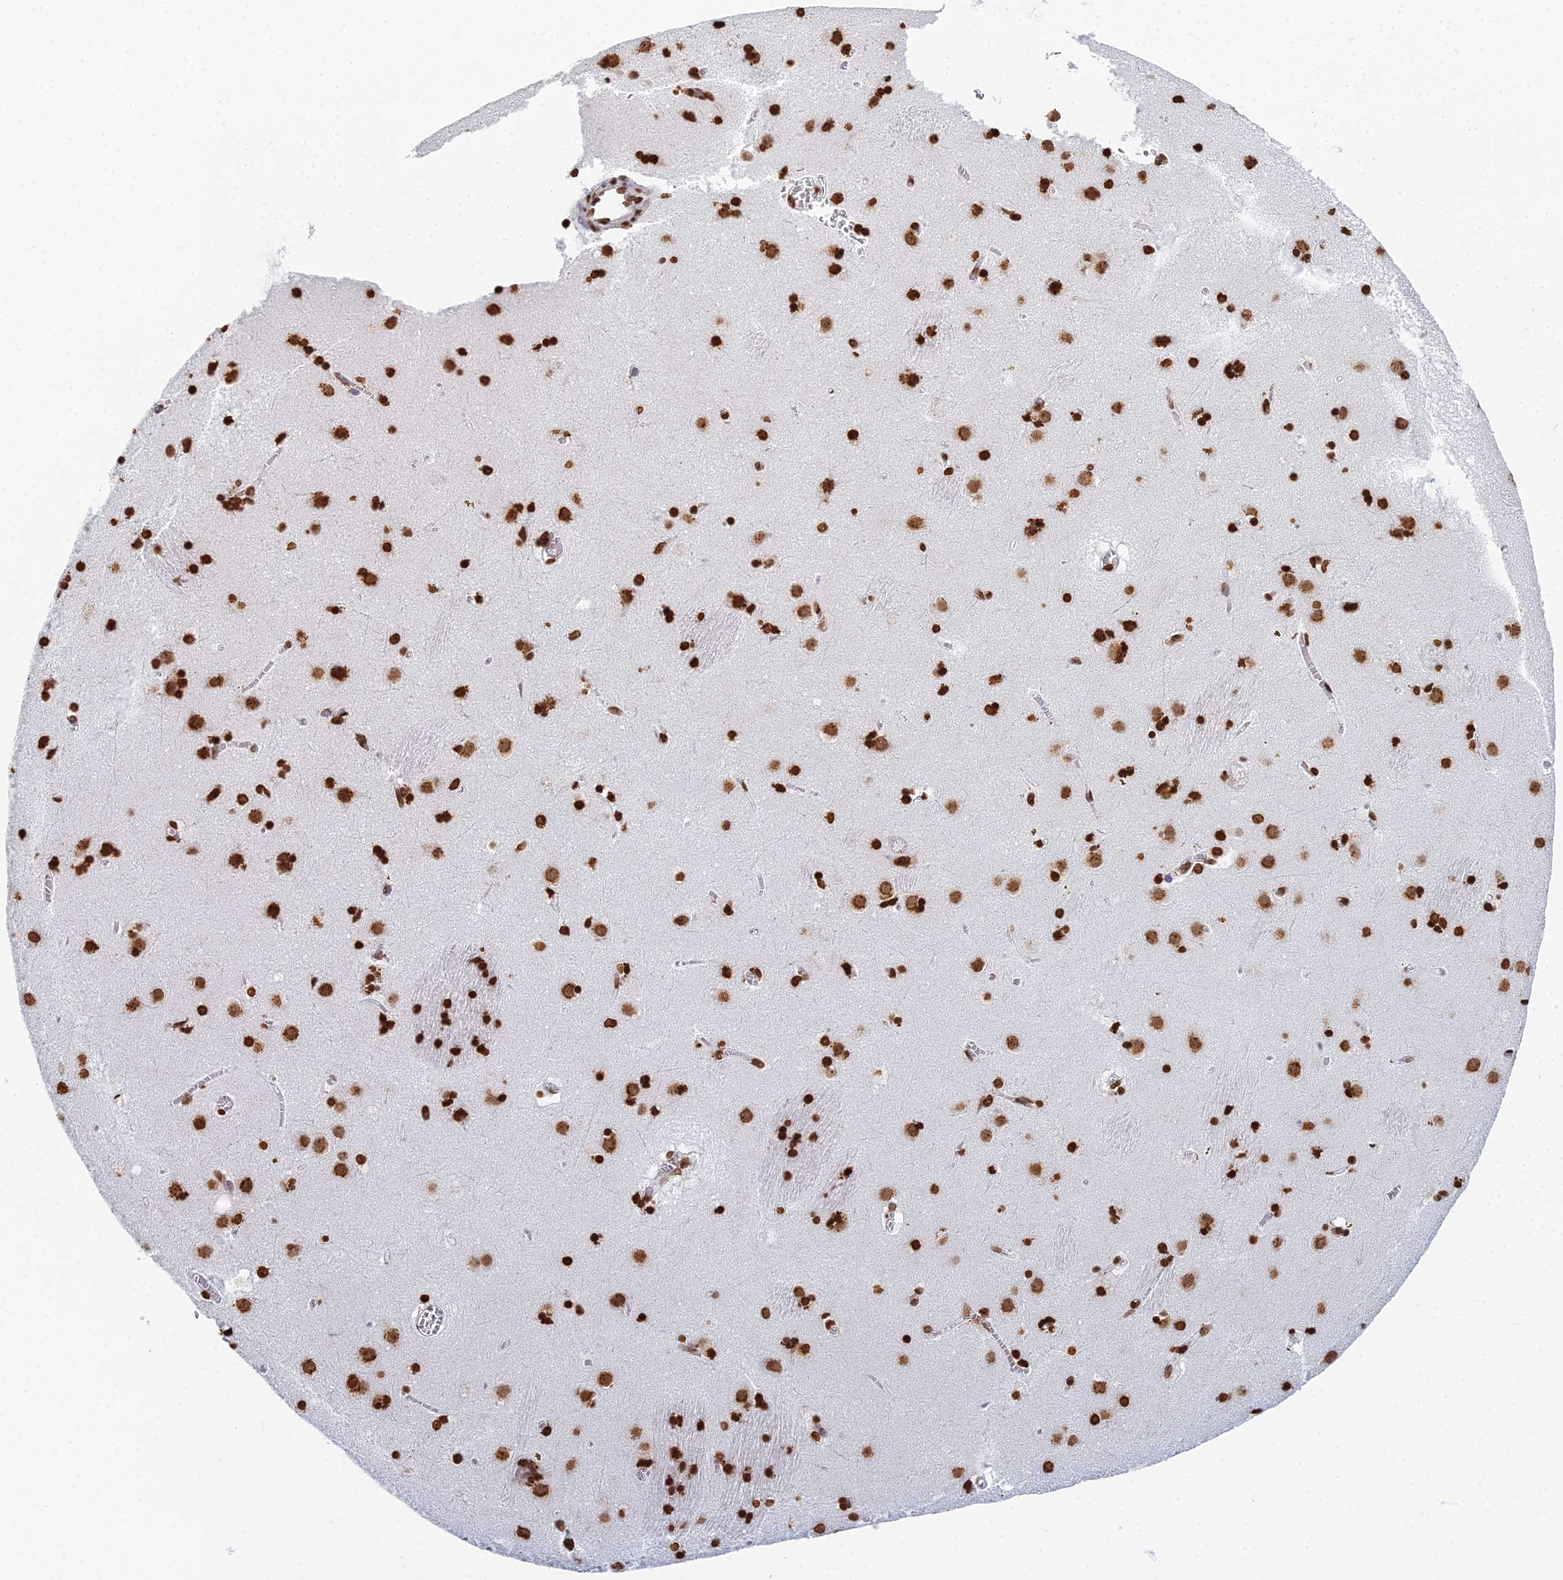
{"staining": {"intensity": "strong", "quantity": ">75%", "location": "nuclear"}, "tissue": "caudate", "cell_type": "Glial cells", "image_type": "normal", "snomed": [{"axis": "morphology", "description": "Normal tissue, NOS"}, {"axis": "topography", "description": "Lateral ventricle wall"}], "caption": "IHC histopathology image of normal human caudate stained for a protein (brown), which exhibits high levels of strong nuclear positivity in about >75% of glial cells.", "gene": "GBP3", "patient": {"sex": "male", "age": 70}}